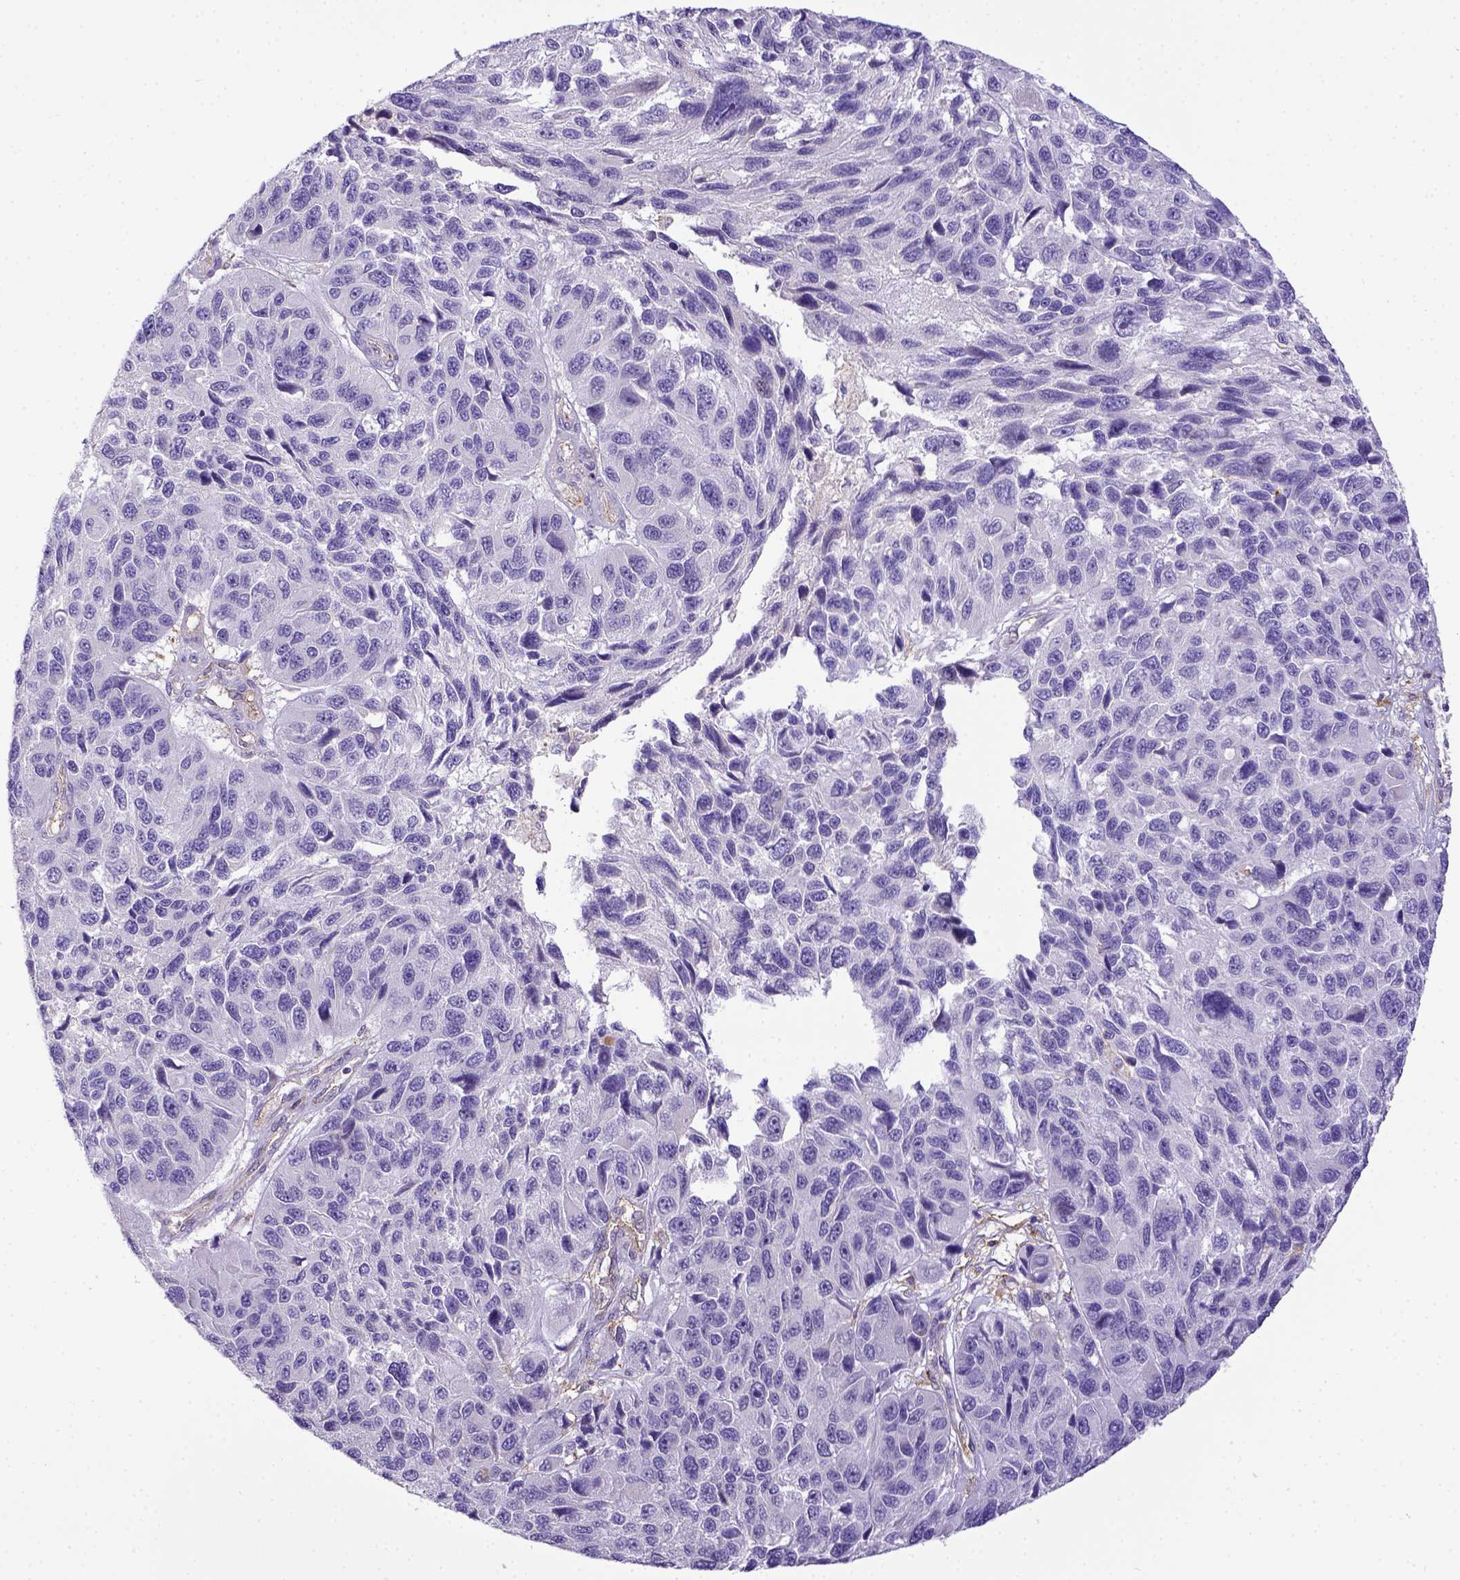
{"staining": {"intensity": "negative", "quantity": "none", "location": "none"}, "tissue": "melanoma", "cell_type": "Tumor cells", "image_type": "cancer", "snomed": [{"axis": "morphology", "description": "Malignant melanoma, NOS"}, {"axis": "topography", "description": "Skin"}], "caption": "The IHC photomicrograph has no significant expression in tumor cells of malignant melanoma tissue.", "gene": "CD40", "patient": {"sex": "male", "age": 53}}